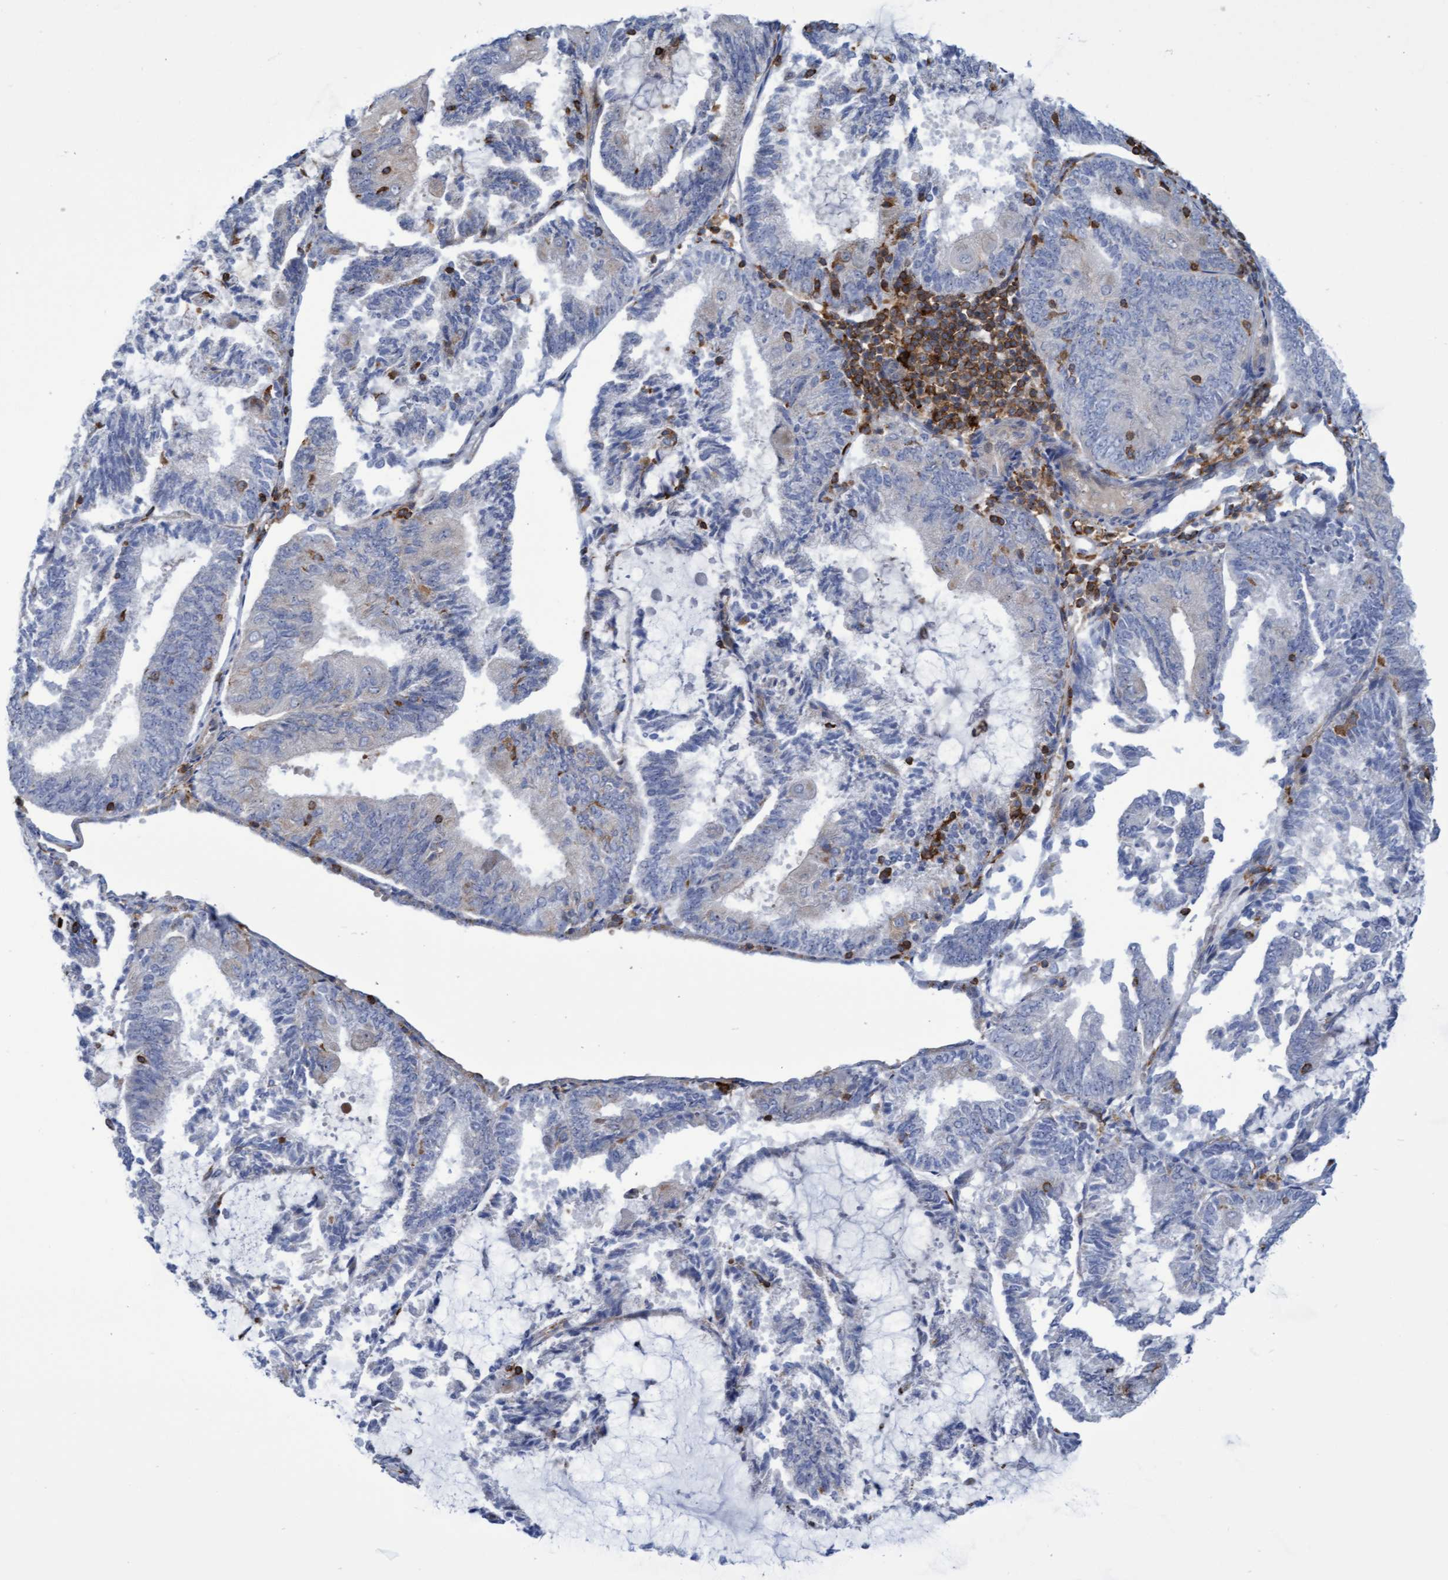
{"staining": {"intensity": "negative", "quantity": "none", "location": "none"}, "tissue": "endometrial cancer", "cell_type": "Tumor cells", "image_type": "cancer", "snomed": [{"axis": "morphology", "description": "Adenocarcinoma, NOS"}, {"axis": "topography", "description": "Endometrium"}], "caption": "Endometrial adenocarcinoma was stained to show a protein in brown. There is no significant positivity in tumor cells. (Brightfield microscopy of DAB (3,3'-diaminobenzidine) IHC at high magnification).", "gene": "FNBP1", "patient": {"sex": "female", "age": 81}}